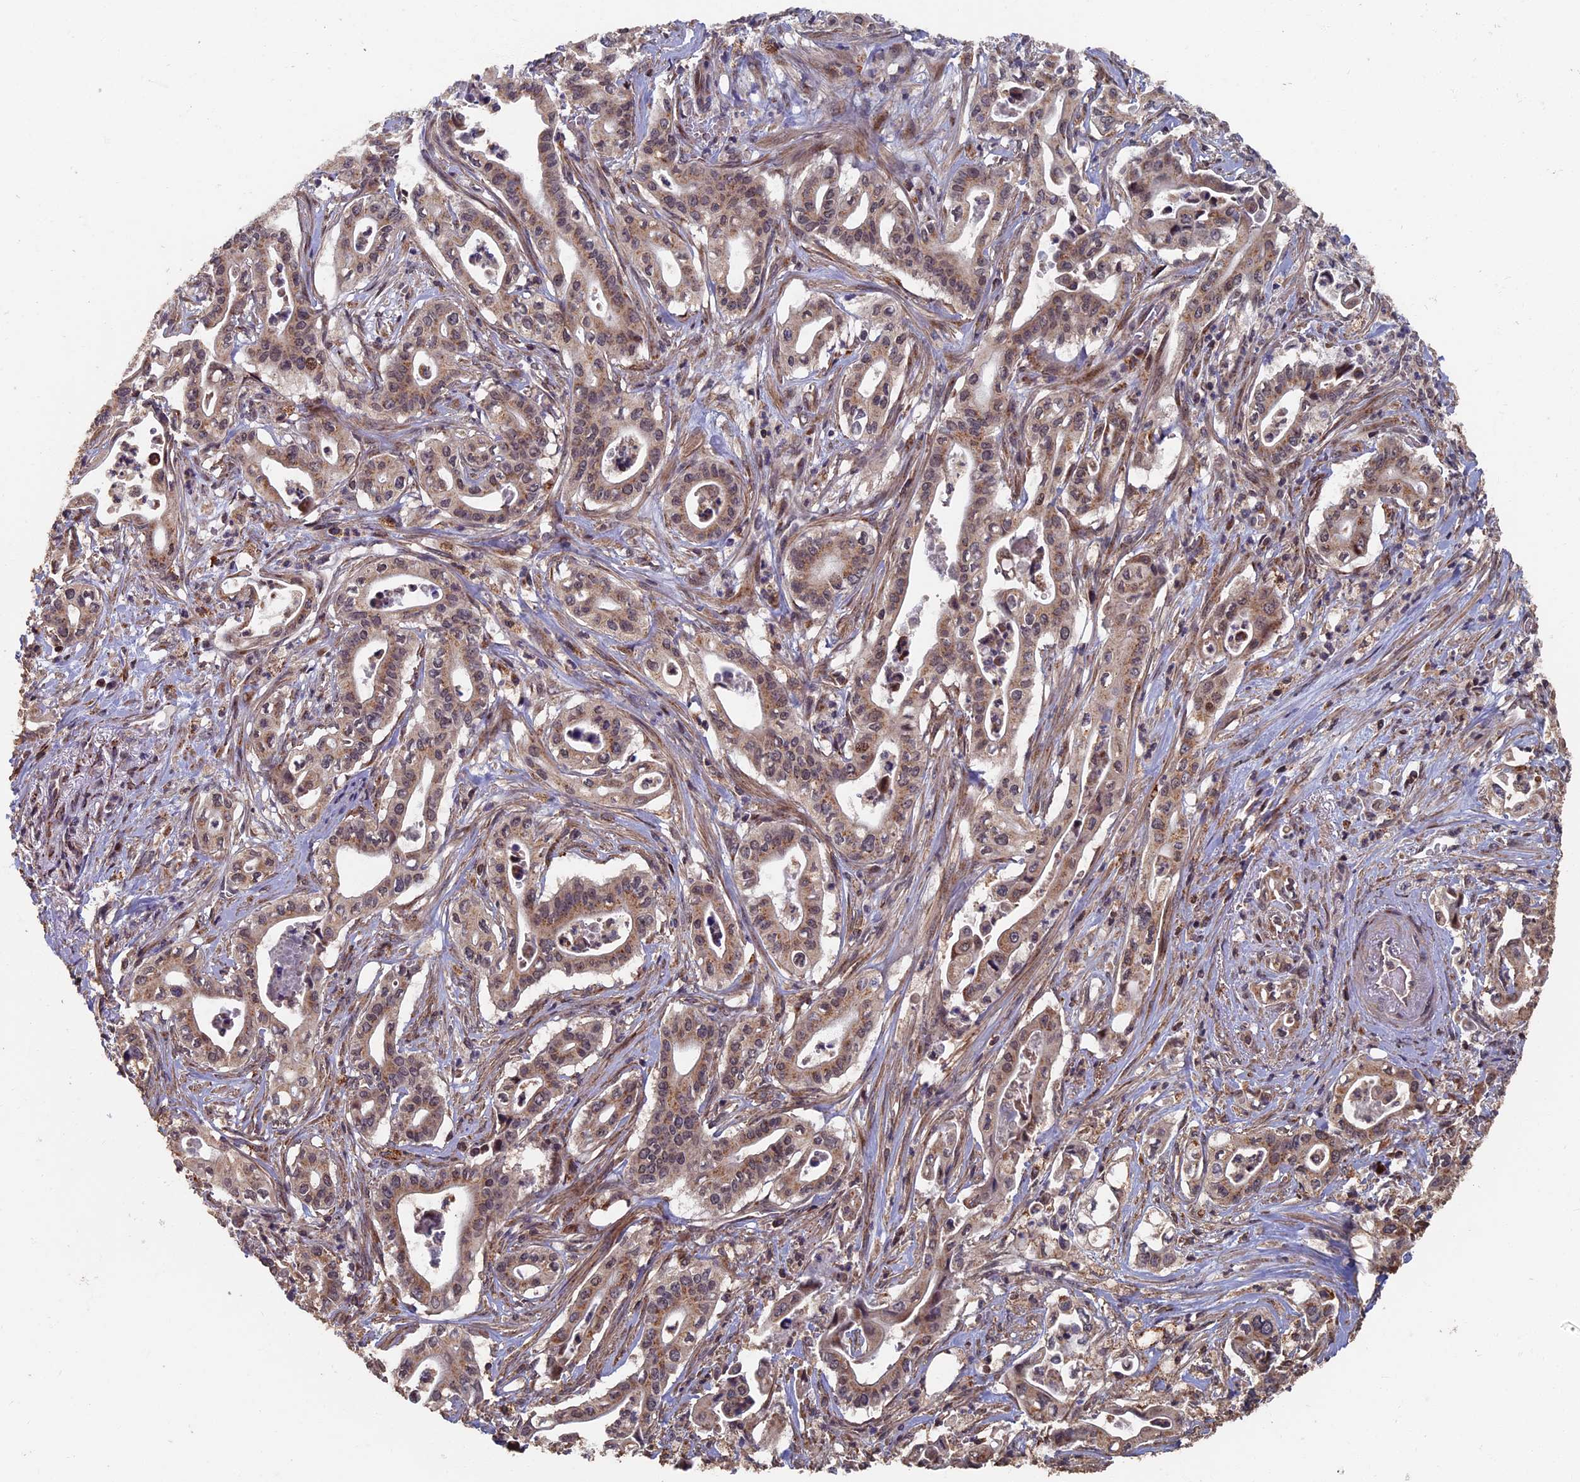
{"staining": {"intensity": "weak", "quantity": ">75%", "location": "cytoplasmic/membranous,nuclear"}, "tissue": "pancreatic cancer", "cell_type": "Tumor cells", "image_type": "cancer", "snomed": [{"axis": "morphology", "description": "Adenocarcinoma, NOS"}, {"axis": "topography", "description": "Pancreas"}], "caption": "Tumor cells display low levels of weak cytoplasmic/membranous and nuclear staining in about >75% of cells in human pancreatic cancer (adenocarcinoma). (Stains: DAB in brown, nuclei in blue, Microscopy: brightfield microscopy at high magnification).", "gene": "RASGRF1", "patient": {"sex": "female", "age": 77}}